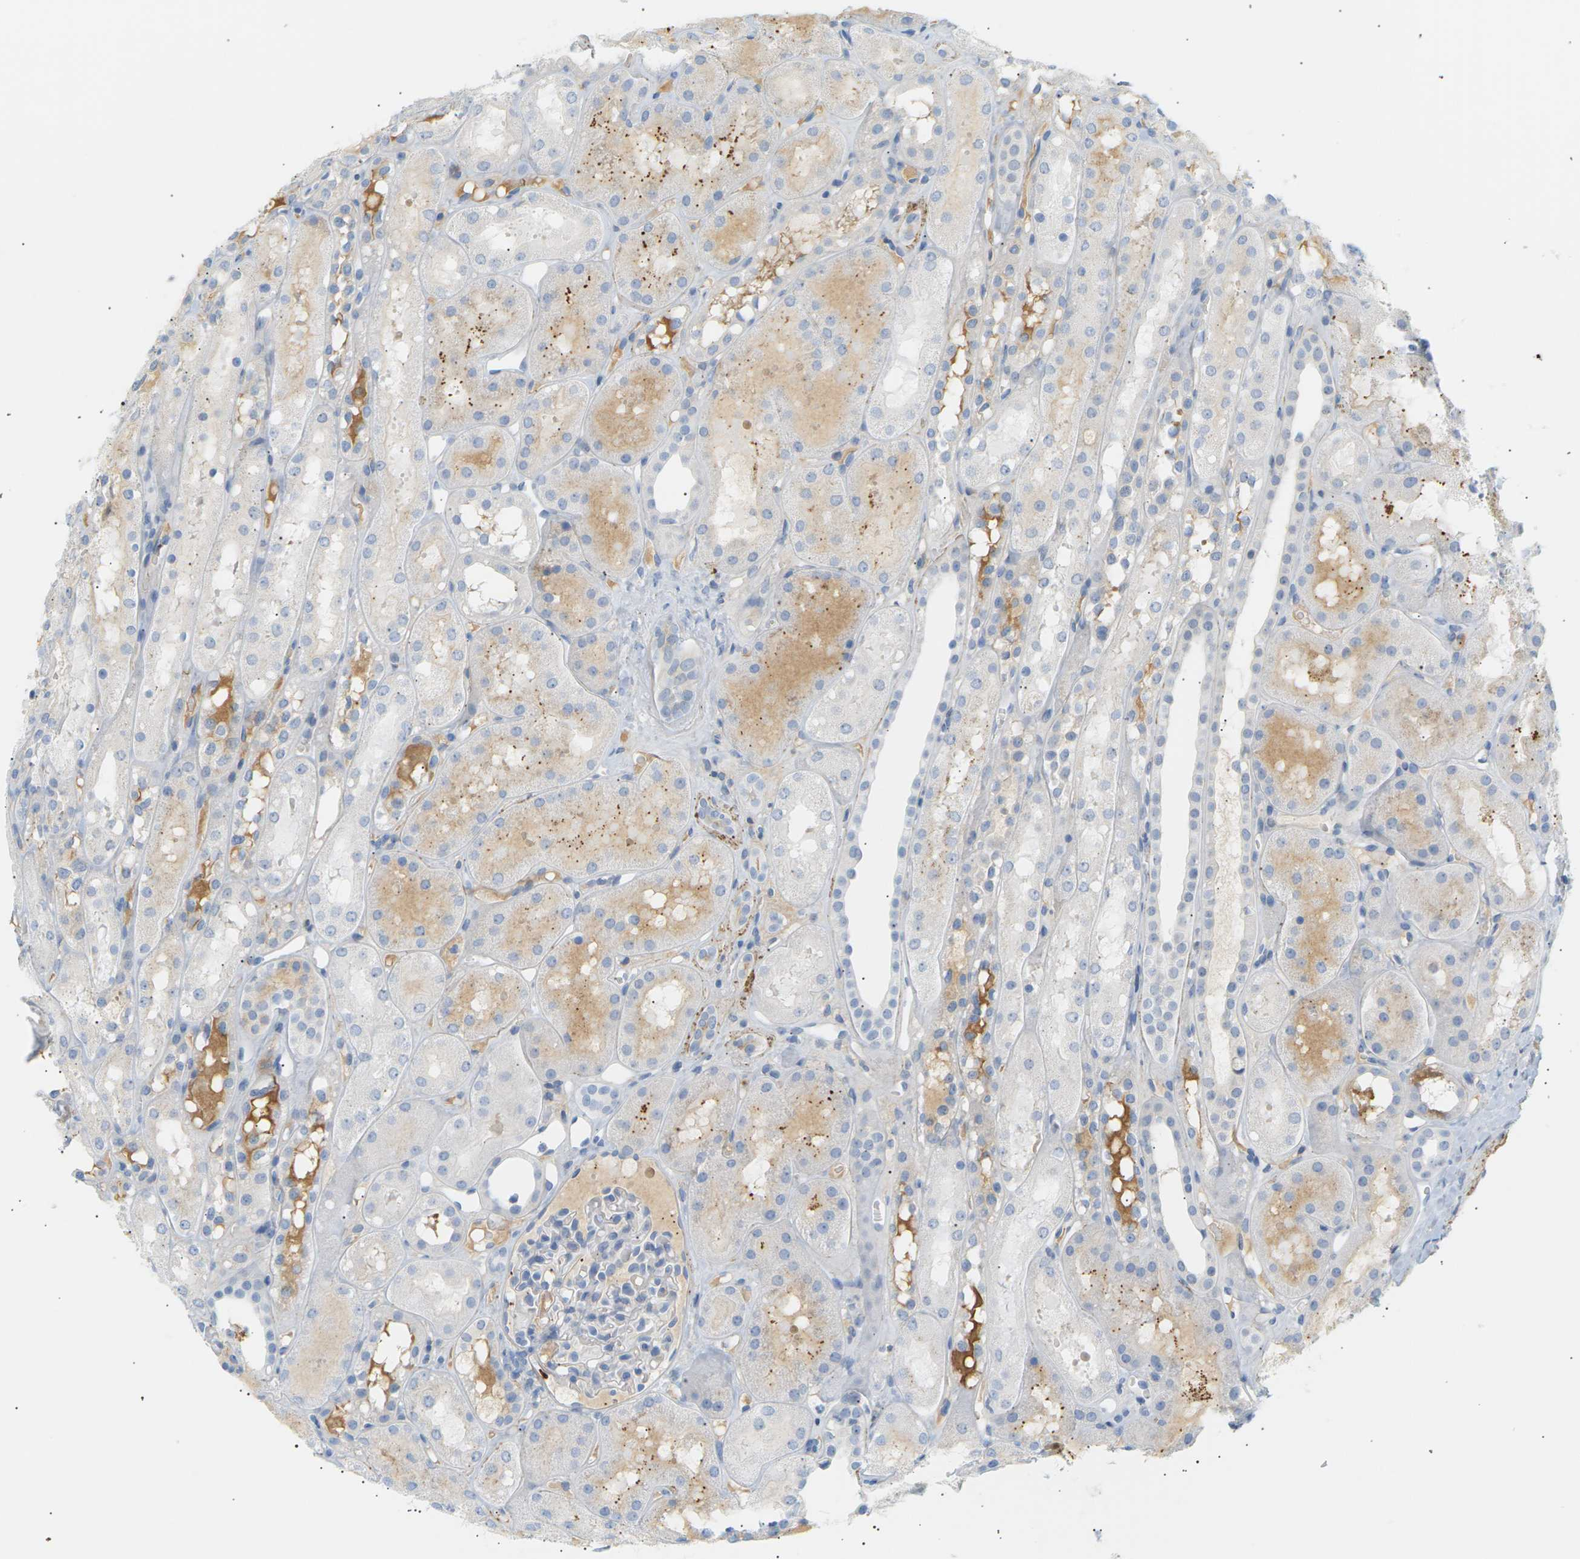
{"staining": {"intensity": "negative", "quantity": "none", "location": "none"}, "tissue": "kidney", "cell_type": "Cells in glomeruli", "image_type": "normal", "snomed": [{"axis": "morphology", "description": "Normal tissue, NOS"}, {"axis": "topography", "description": "Kidney"}, {"axis": "topography", "description": "Urinary bladder"}], "caption": "The micrograph shows no significant positivity in cells in glomeruli of kidney.", "gene": "CLU", "patient": {"sex": "male", "age": 16}}